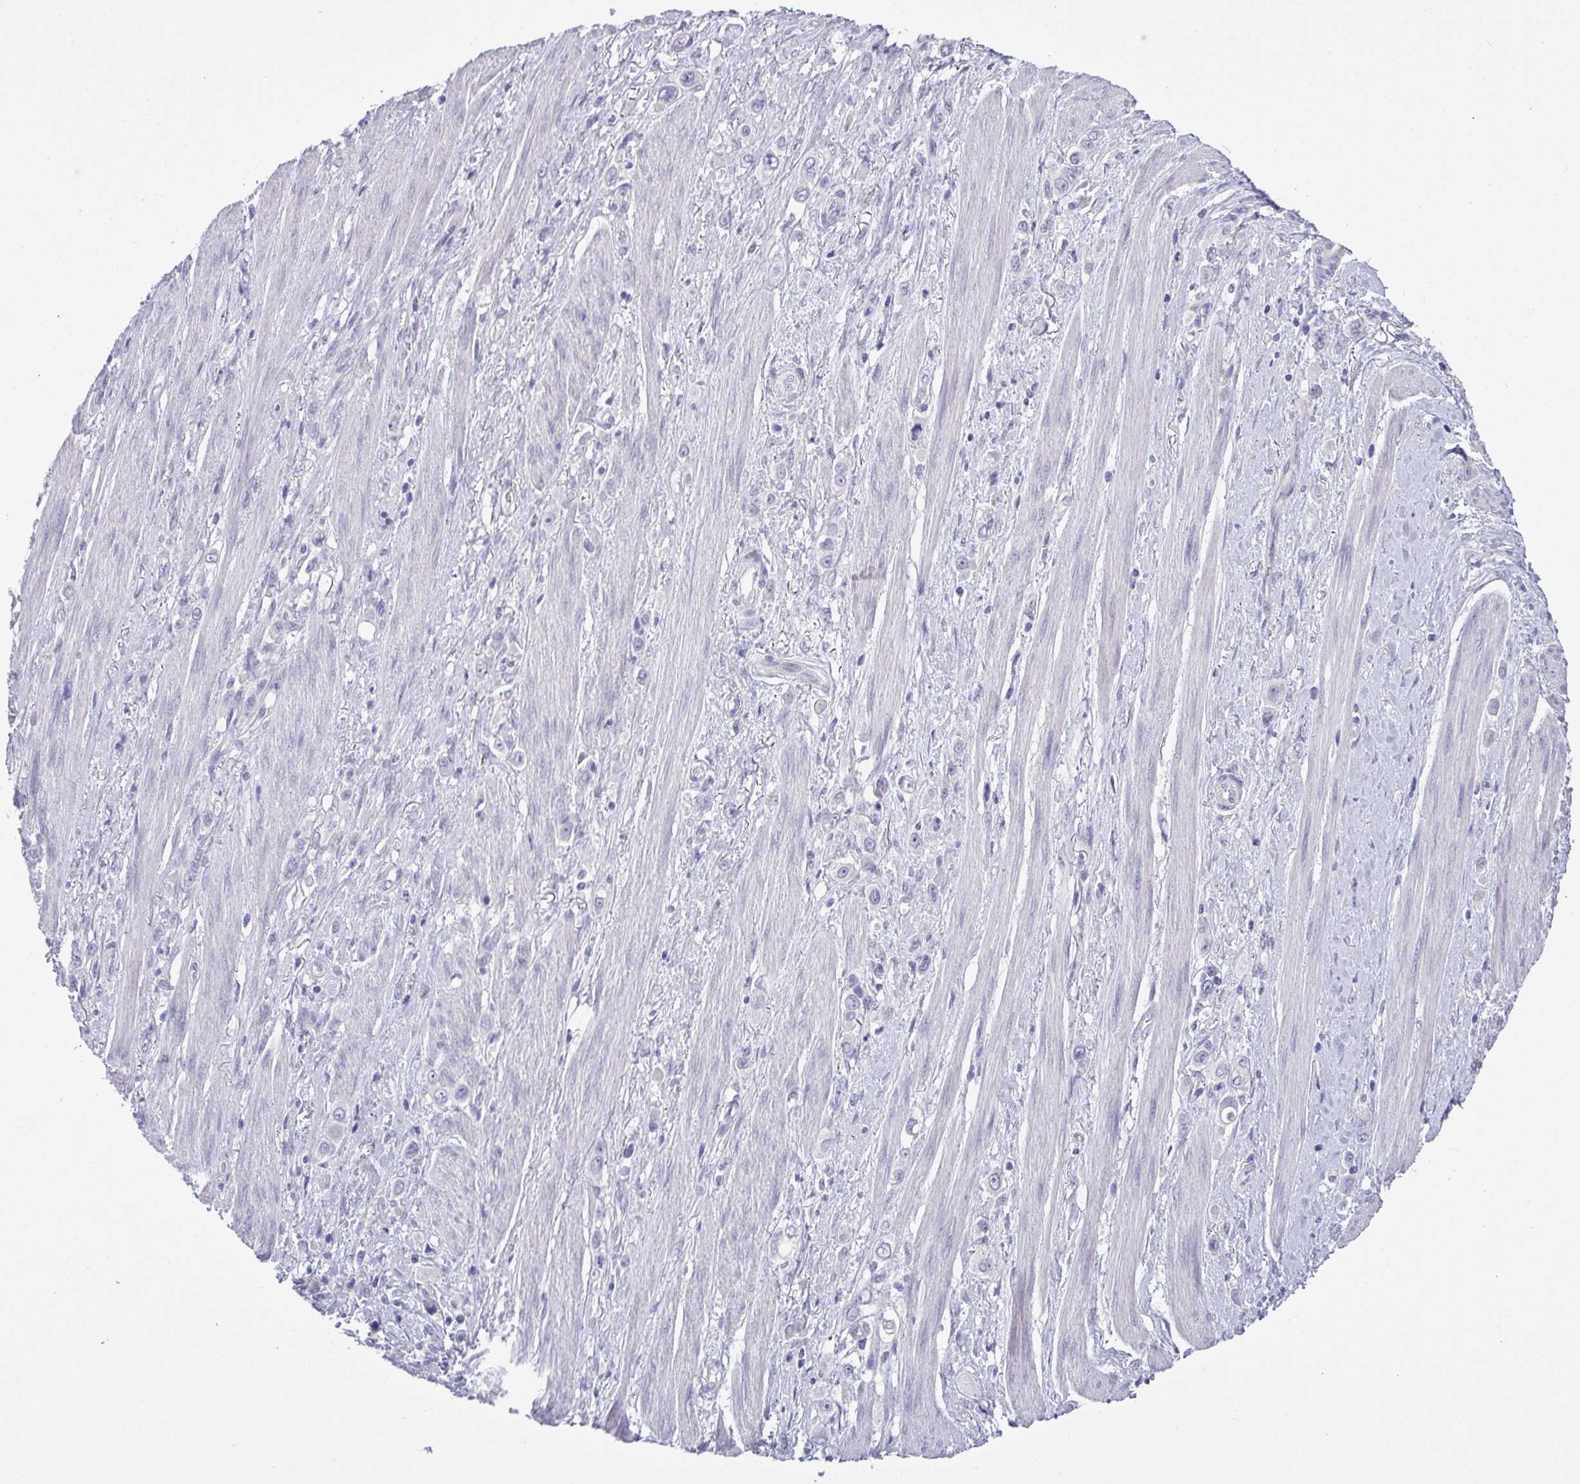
{"staining": {"intensity": "negative", "quantity": "none", "location": "none"}, "tissue": "stomach cancer", "cell_type": "Tumor cells", "image_type": "cancer", "snomed": [{"axis": "morphology", "description": "Adenocarcinoma, NOS"}, {"axis": "topography", "description": "Stomach, upper"}], "caption": "This image is of adenocarcinoma (stomach) stained with immunohistochemistry (IHC) to label a protein in brown with the nuclei are counter-stained blue. There is no expression in tumor cells.", "gene": "C4orf33", "patient": {"sex": "male", "age": 75}}